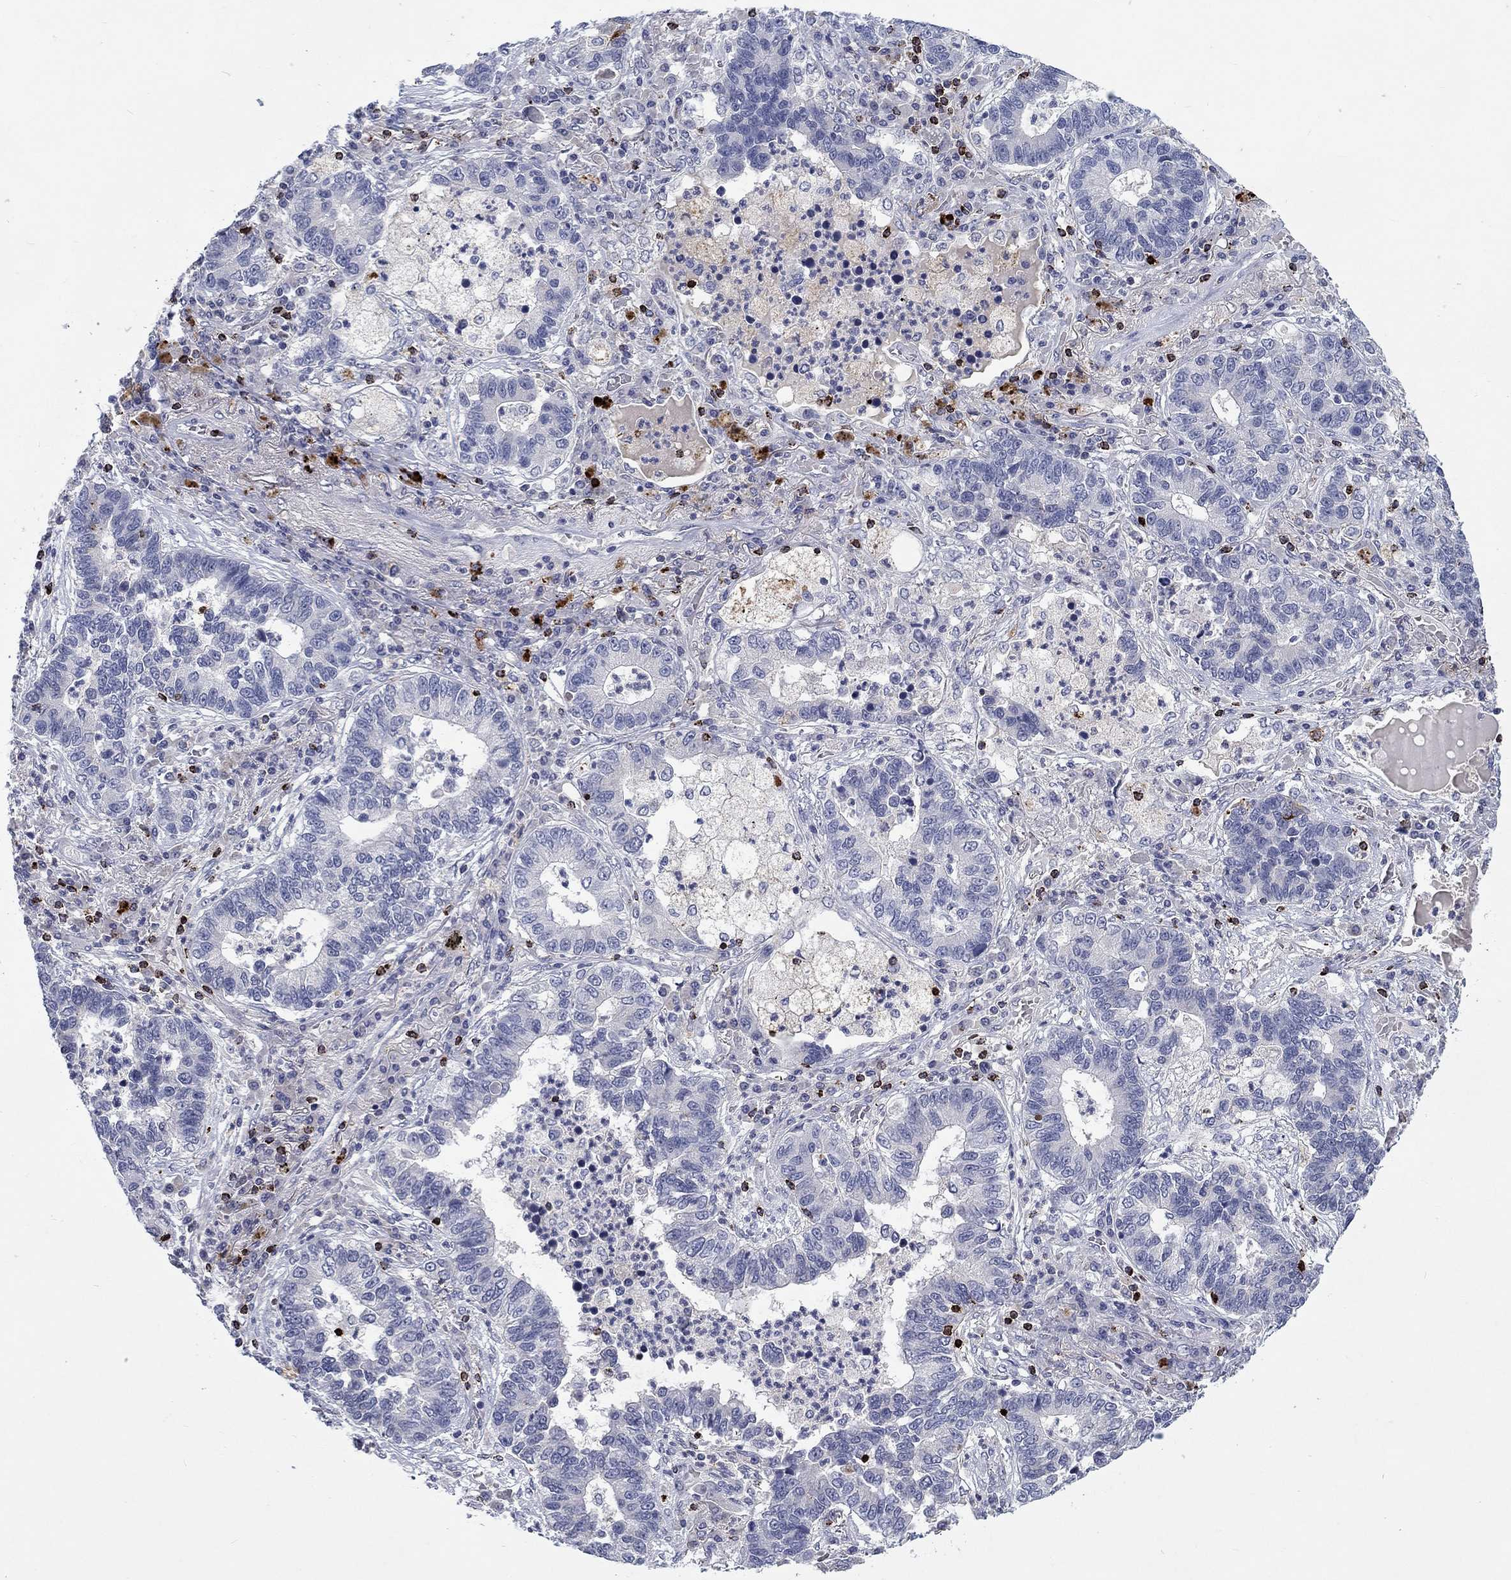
{"staining": {"intensity": "negative", "quantity": "none", "location": "none"}, "tissue": "lung cancer", "cell_type": "Tumor cells", "image_type": "cancer", "snomed": [{"axis": "morphology", "description": "Adenocarcinoma, NOS"}, {"axis": "topography", "description": "Lung"}], "caption": "Immunohistochemical staining of human lung cancer reveals no significant staining in tumor cells.", "gene": "GZMA", "patient": {"sex": "female", "age": 57}}